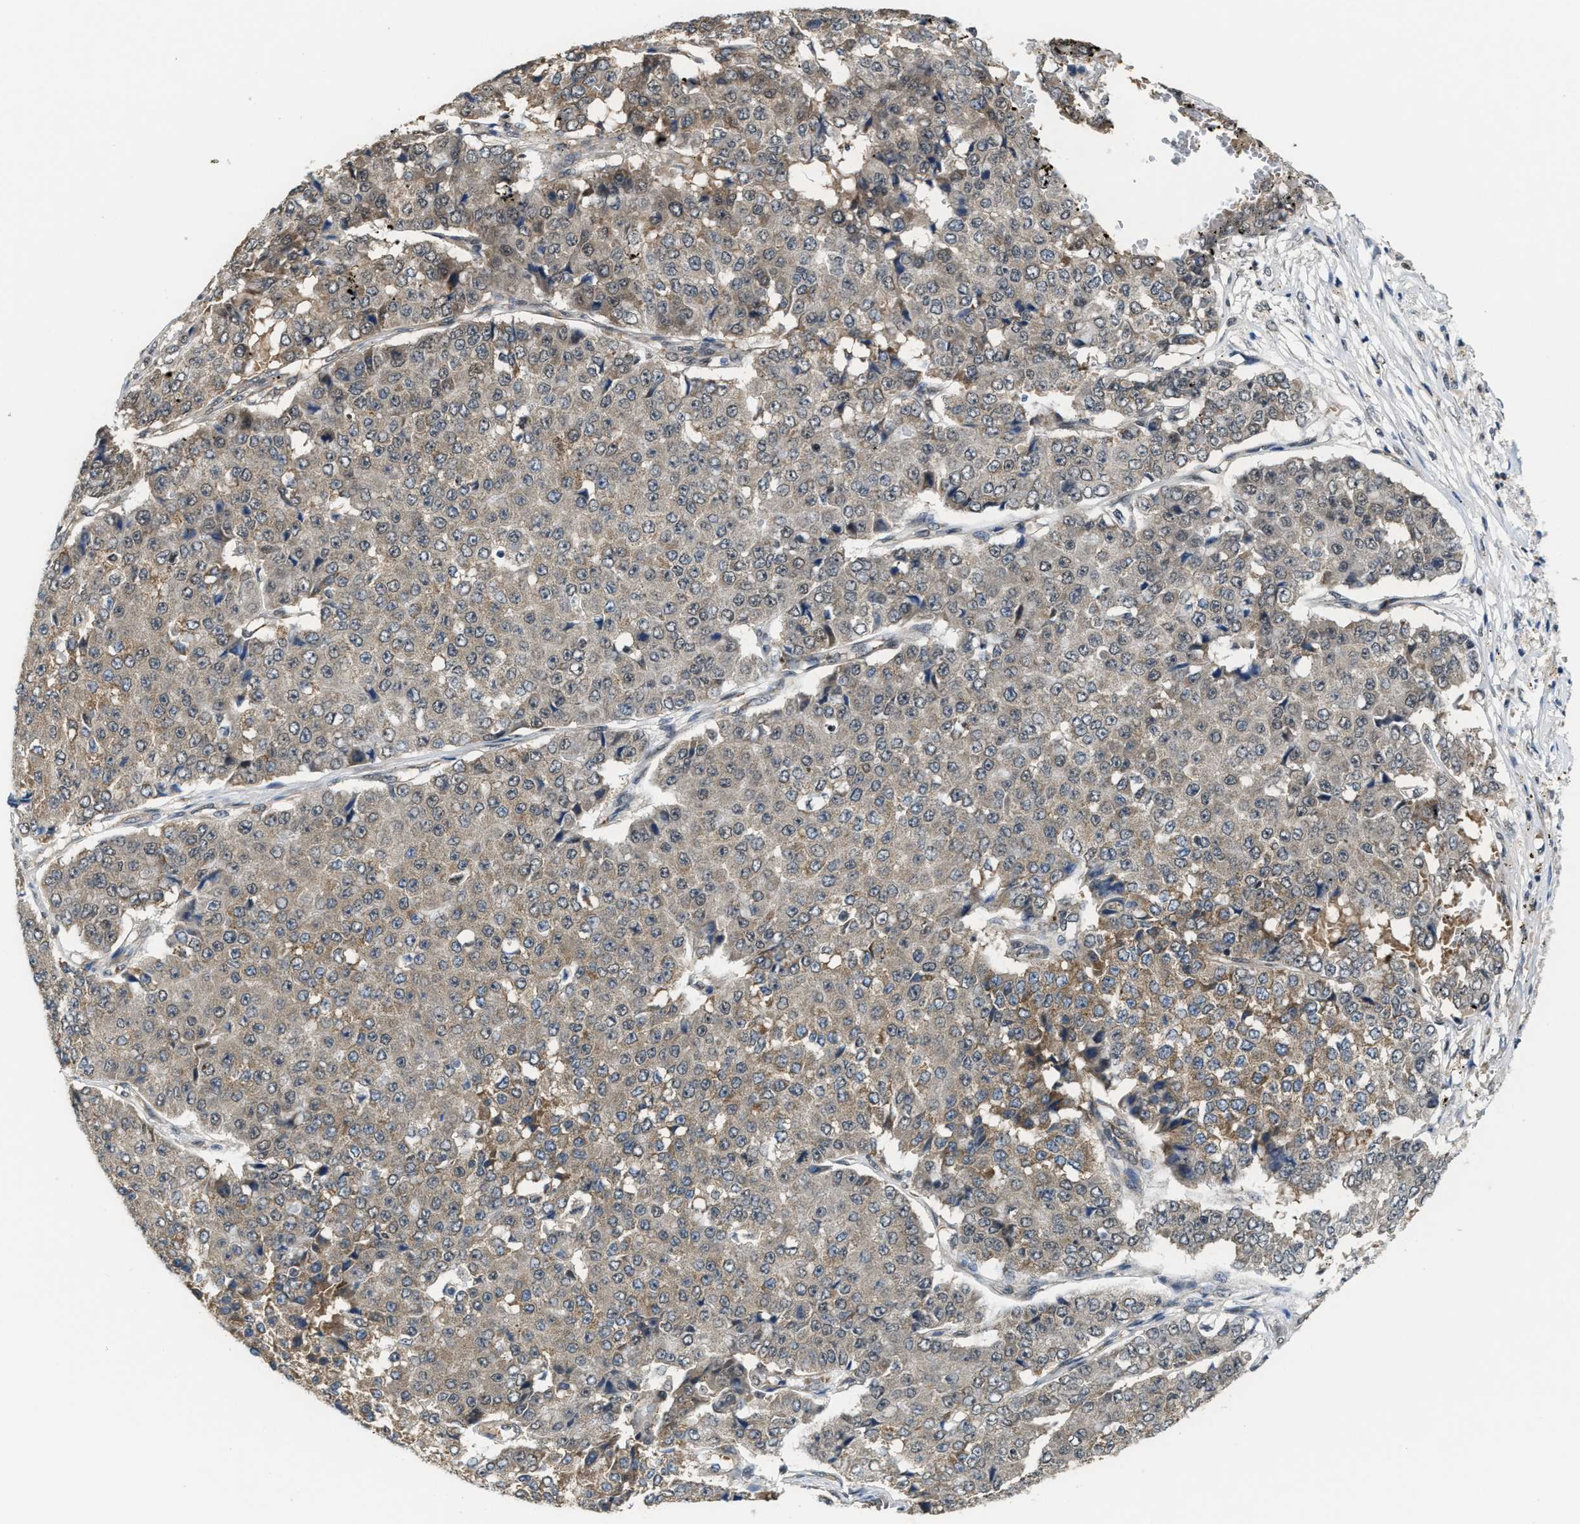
{"staining": {"intensity": "weak", "quantity": "<25%", "location": "cytoplasmic/membranous"}, "tissue": "pancreatic cancer", "cell_type": "Tumor cells", "image_type": "cancer", "snomed": [{"axis": "morphology", "description": "Adenocarcinoma, NOS"}, {"axis": "topography", "description": "Pancreas"}], "caption": "DAB (3,3'-diaminobenzidine) immunohistochemical staining of human pancreatic adenocarcinoma exhibits no significant positivity in tumor cells.", "gene": "KIF24", "patient": {"sex": "male", "age": 50}}